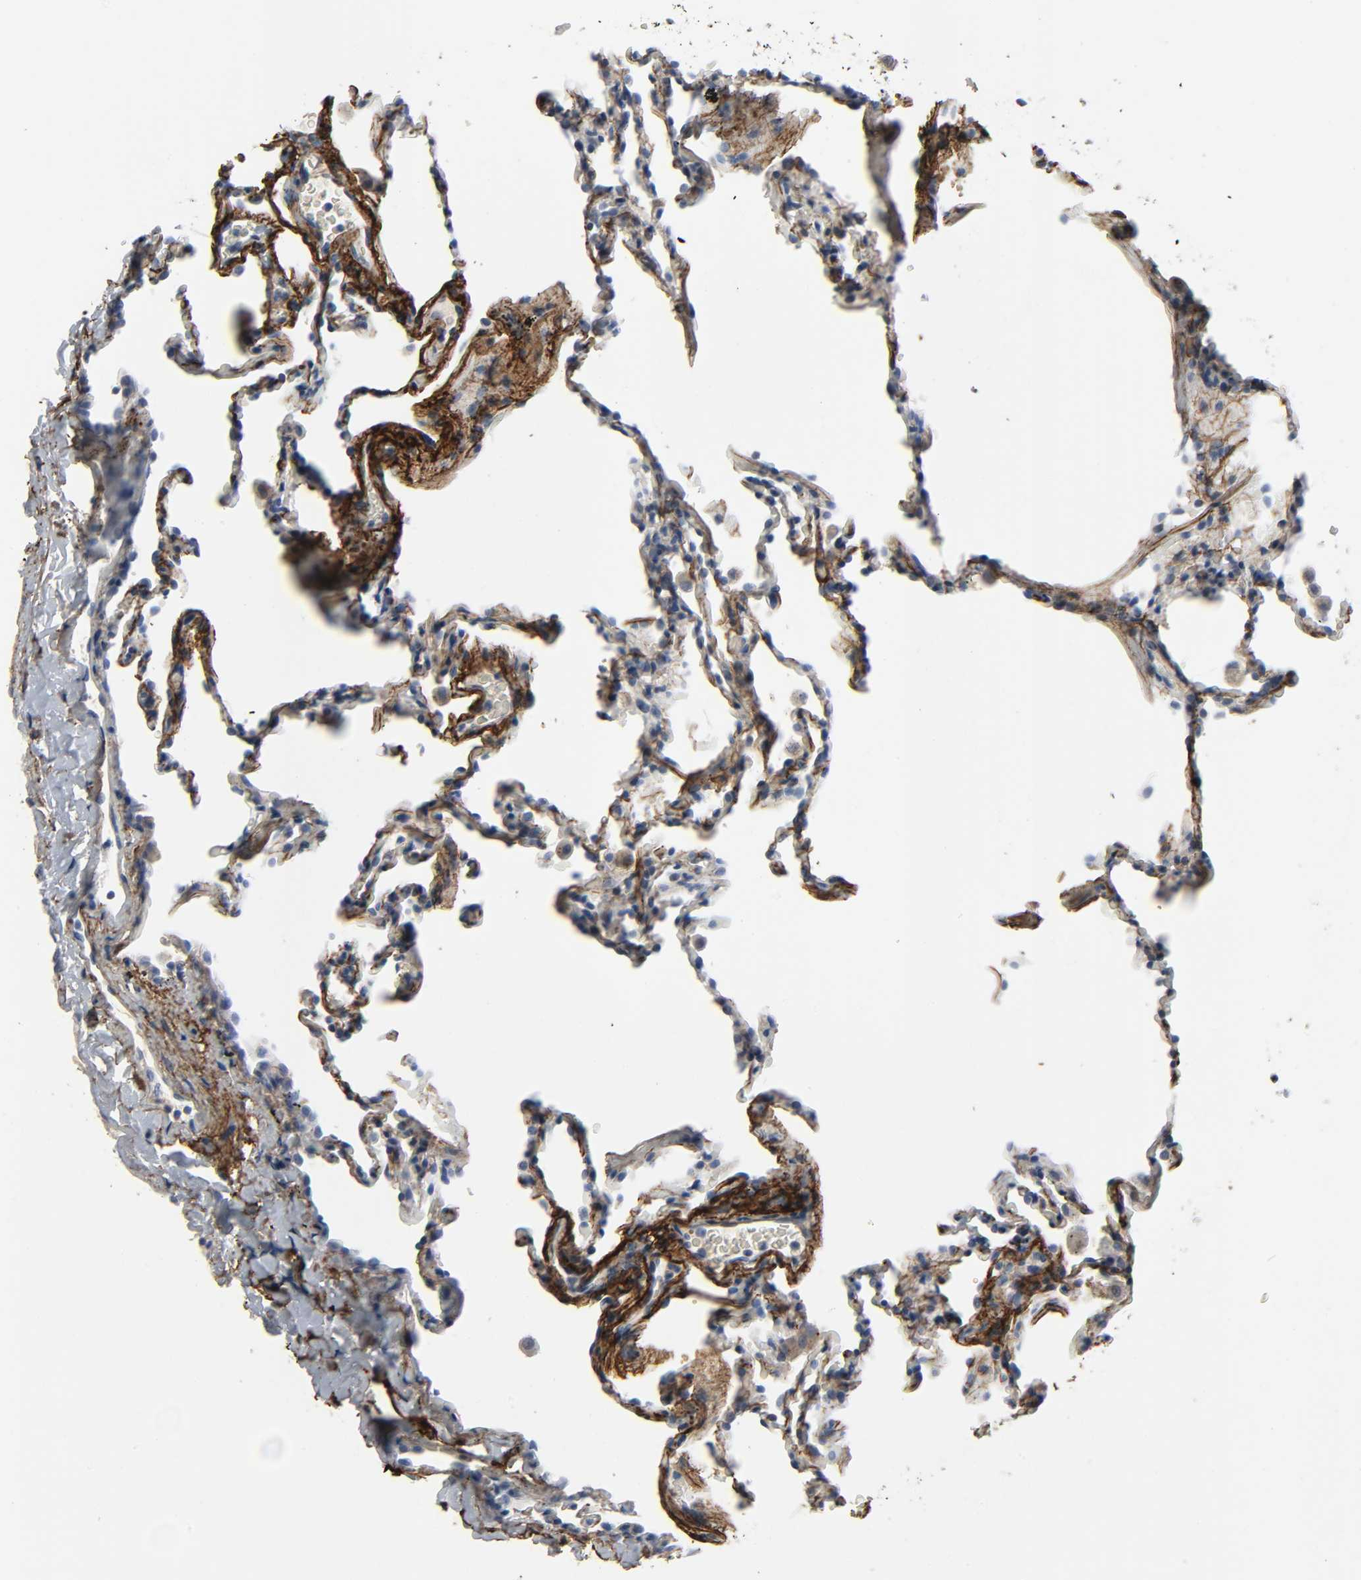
{"staining": {"intensity": "weak", "quantity": "25%-75%", "location": "cytoplasmic/membranous"}, "tissue": "lung", "cell_type": "Alveolar cells", "image_type": "normal", "snomed": [{"axis": "morphology", "description": "Normal tissue, NOS"}, {"axis": "morphology", "description": "Soft tissue tumor metastatic"}, {"axis": "topography", "description": "Lung"}], "caption": "Immunohistochemical staining of unremarkable lung reveals weak cytoplasmic/membranous protein expression in approximately 25%-75% of alveolar cells. (Brightfield microscopy of DAB IHC at high magnification).", "gene": "FBLN5", "patient": {"sex": "male", "age": 59}}